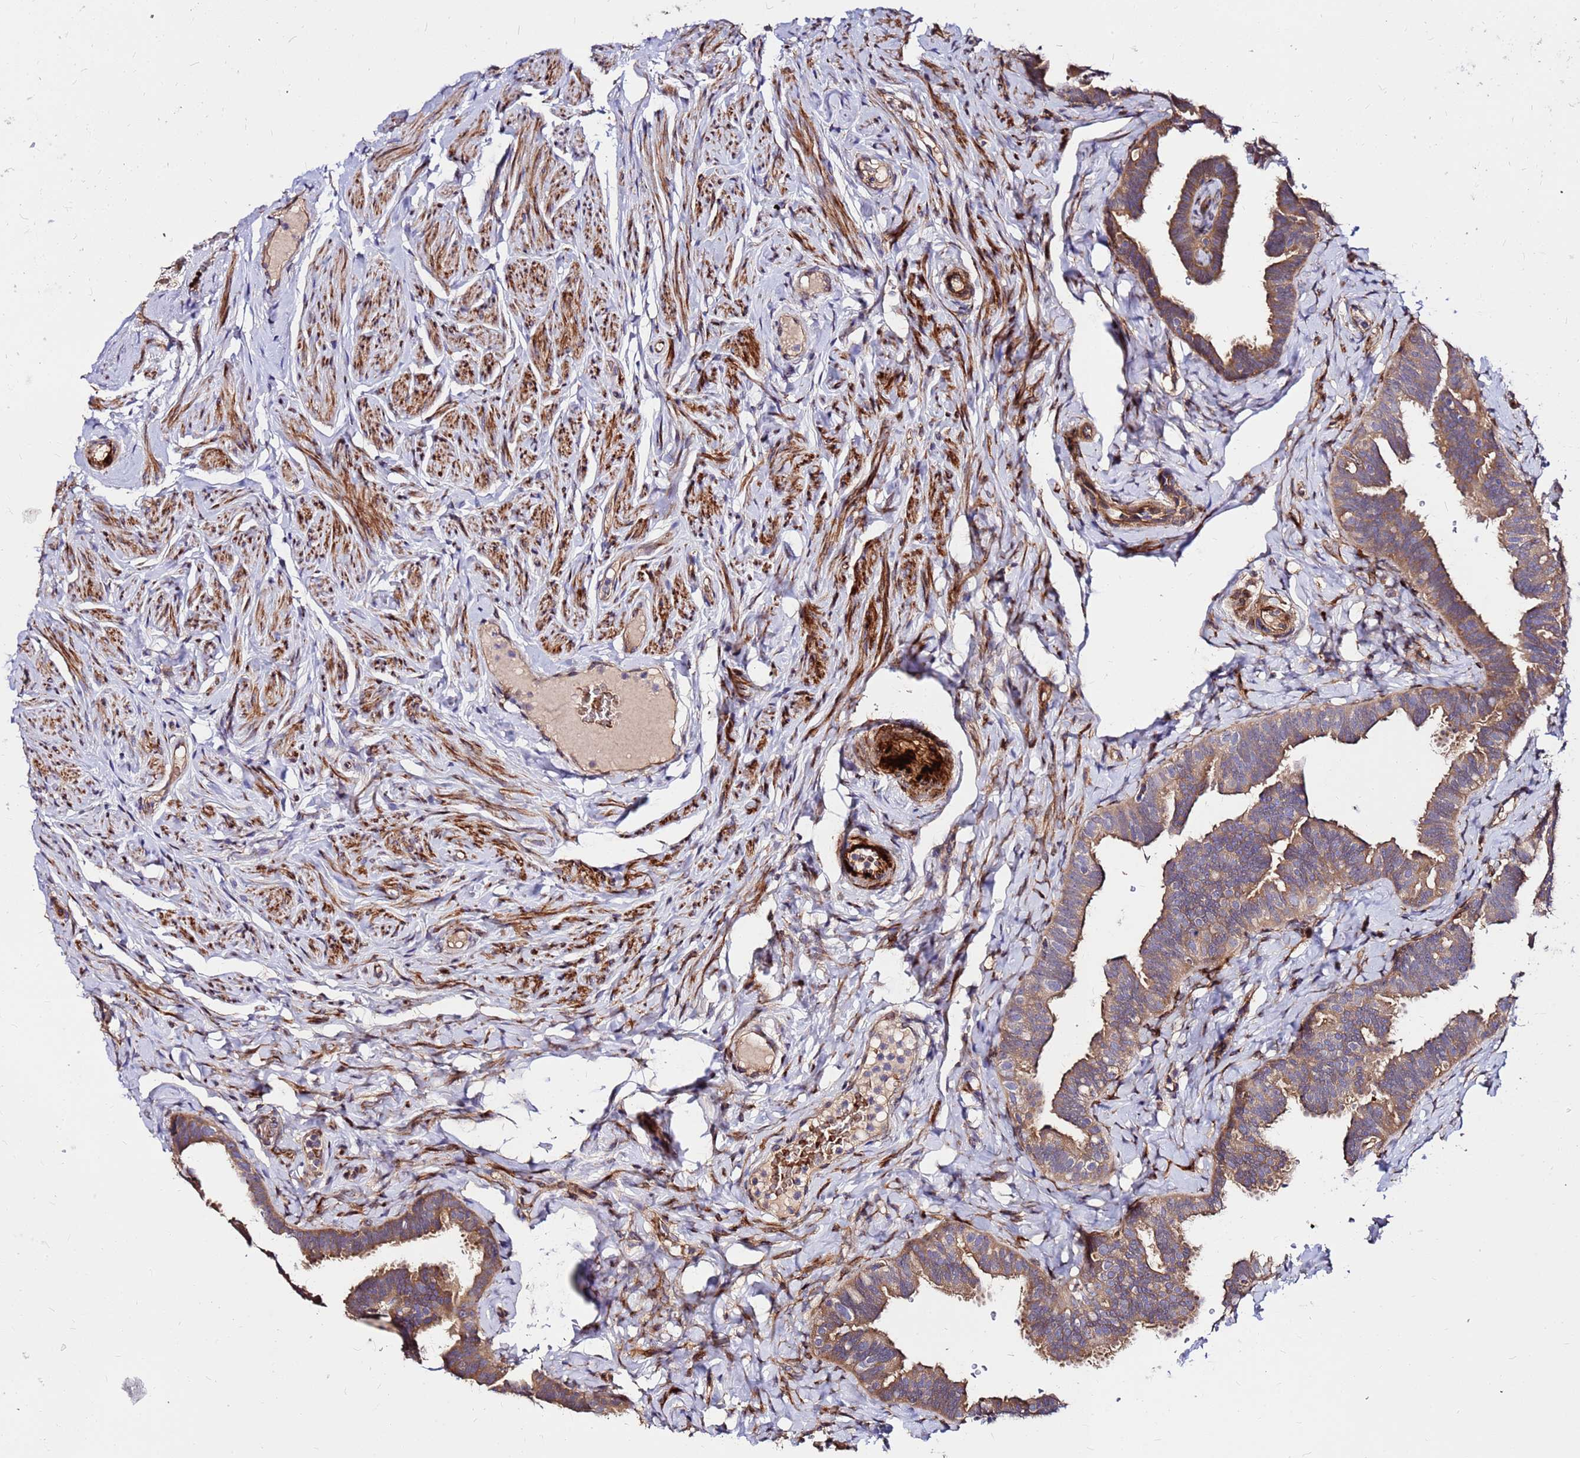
{"staining": {"intensity": "moderate", "quantity": ">75%", "location": "cytoplasmic/membranous"}, "tissue": "fallopian tube", "cell_type": "Glandular cells", "image_type": "normal", "snomed": [{"axis": "morphology", "description": "Normal tissue, NOS"}, {"axis": "topography", "description": "Fallopian tube"}], "caption": "Moderate cytoplasmic/membranous protein staining is present in approximately >75% of glandular cells in fallopian tube.", "gene": "WWC2", "patient": {"sex": "female", "age": 65}}